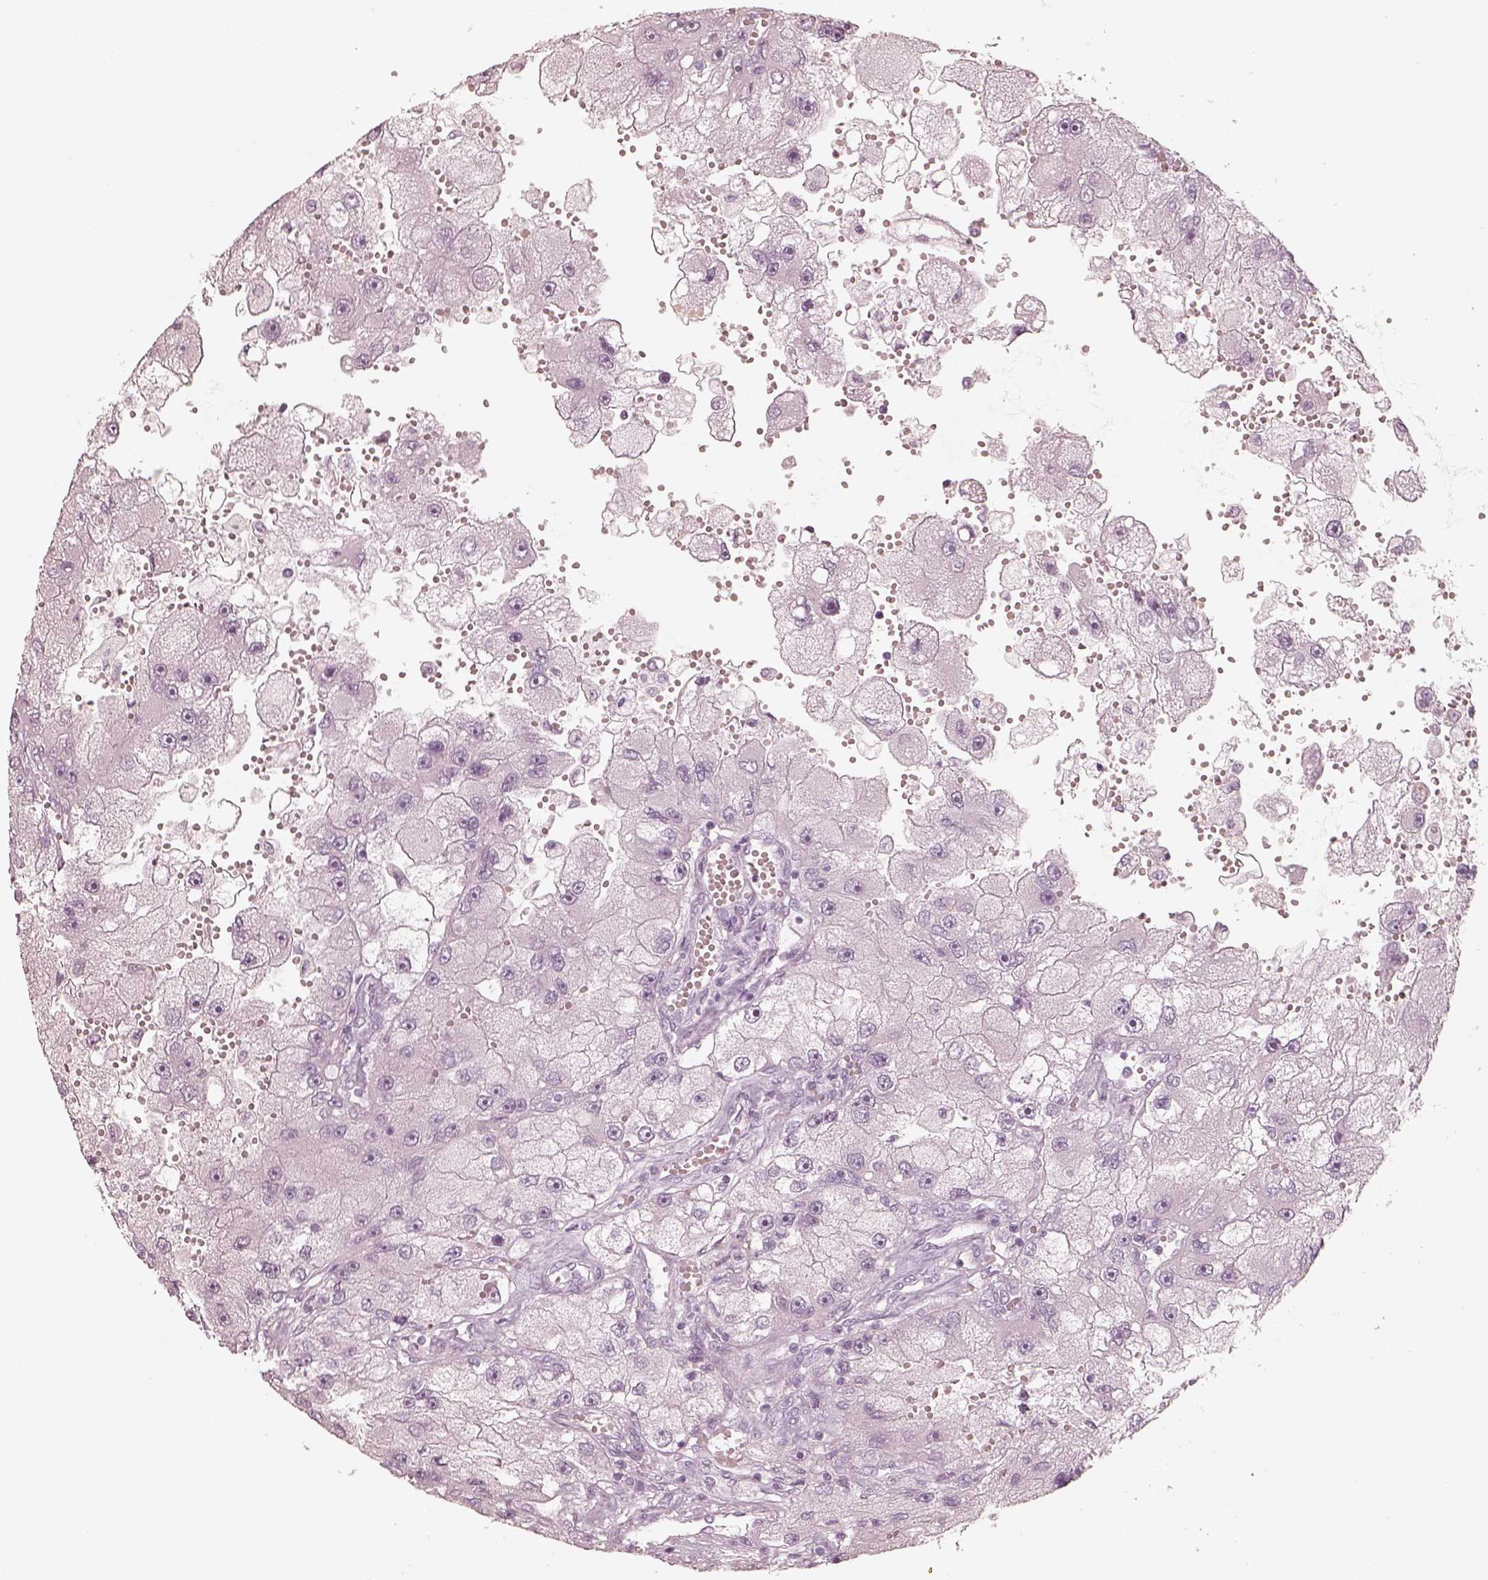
{"staining": {"intensity": "negative", "quantity": "none", "location": "none"}, "tissue": "renal cancer", "cell_type": "Tumor cells", "image_type": "cancer", "snomed": [{"axis": "morphology", "description": "Adenocarcinoma, NOS"}, {"axis": "topography", "description": "Kidney"}], "caption": "An immunohistochemistry (IHC) histopathology image of adenocarcinoma (renal) is shown. There is no staining in tumor cells of adenocarcinoma (renal). Nuclei are stained in blue.", "gene": "KRT82", "patient": {"sex": "male", "age": 63}}